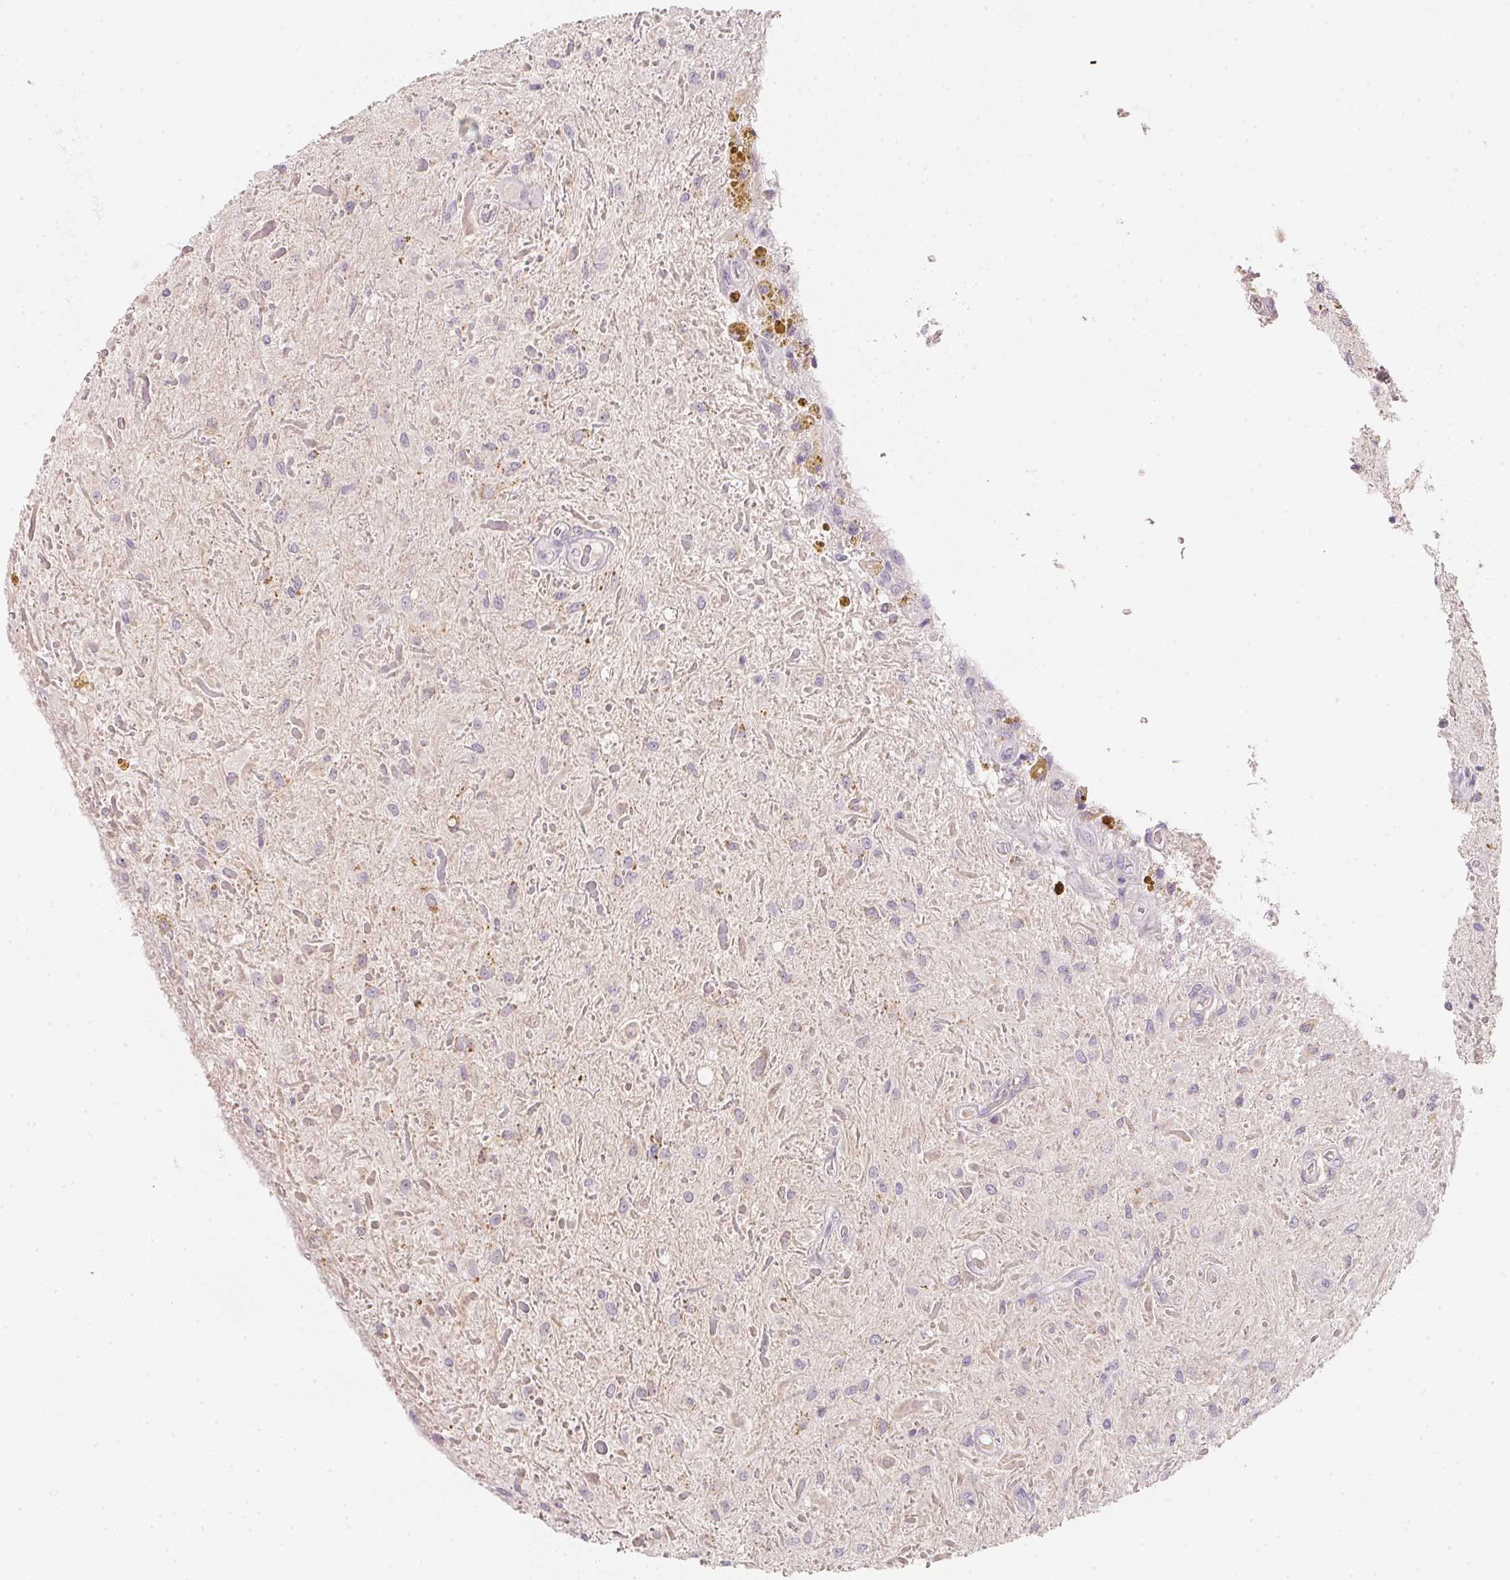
{"staining": {"intensity": "negative", "quantity": "none", "location": "none"}, "tissue": "glioma", "cell_type": "Tumor cells", "image_type": "cancer", "snomed": [{"axis": "morphology", "description": "Glioma, malignant, Low grade"}, {"axis": "topography", "description": "Cerebellum"}], "caption": "Histopathology image shows no protein staining in tumor cells of malignant glioma (low-grade) tissue.", "gene": "CFAP276", "patient": {"sex": "female", "age": 14}}